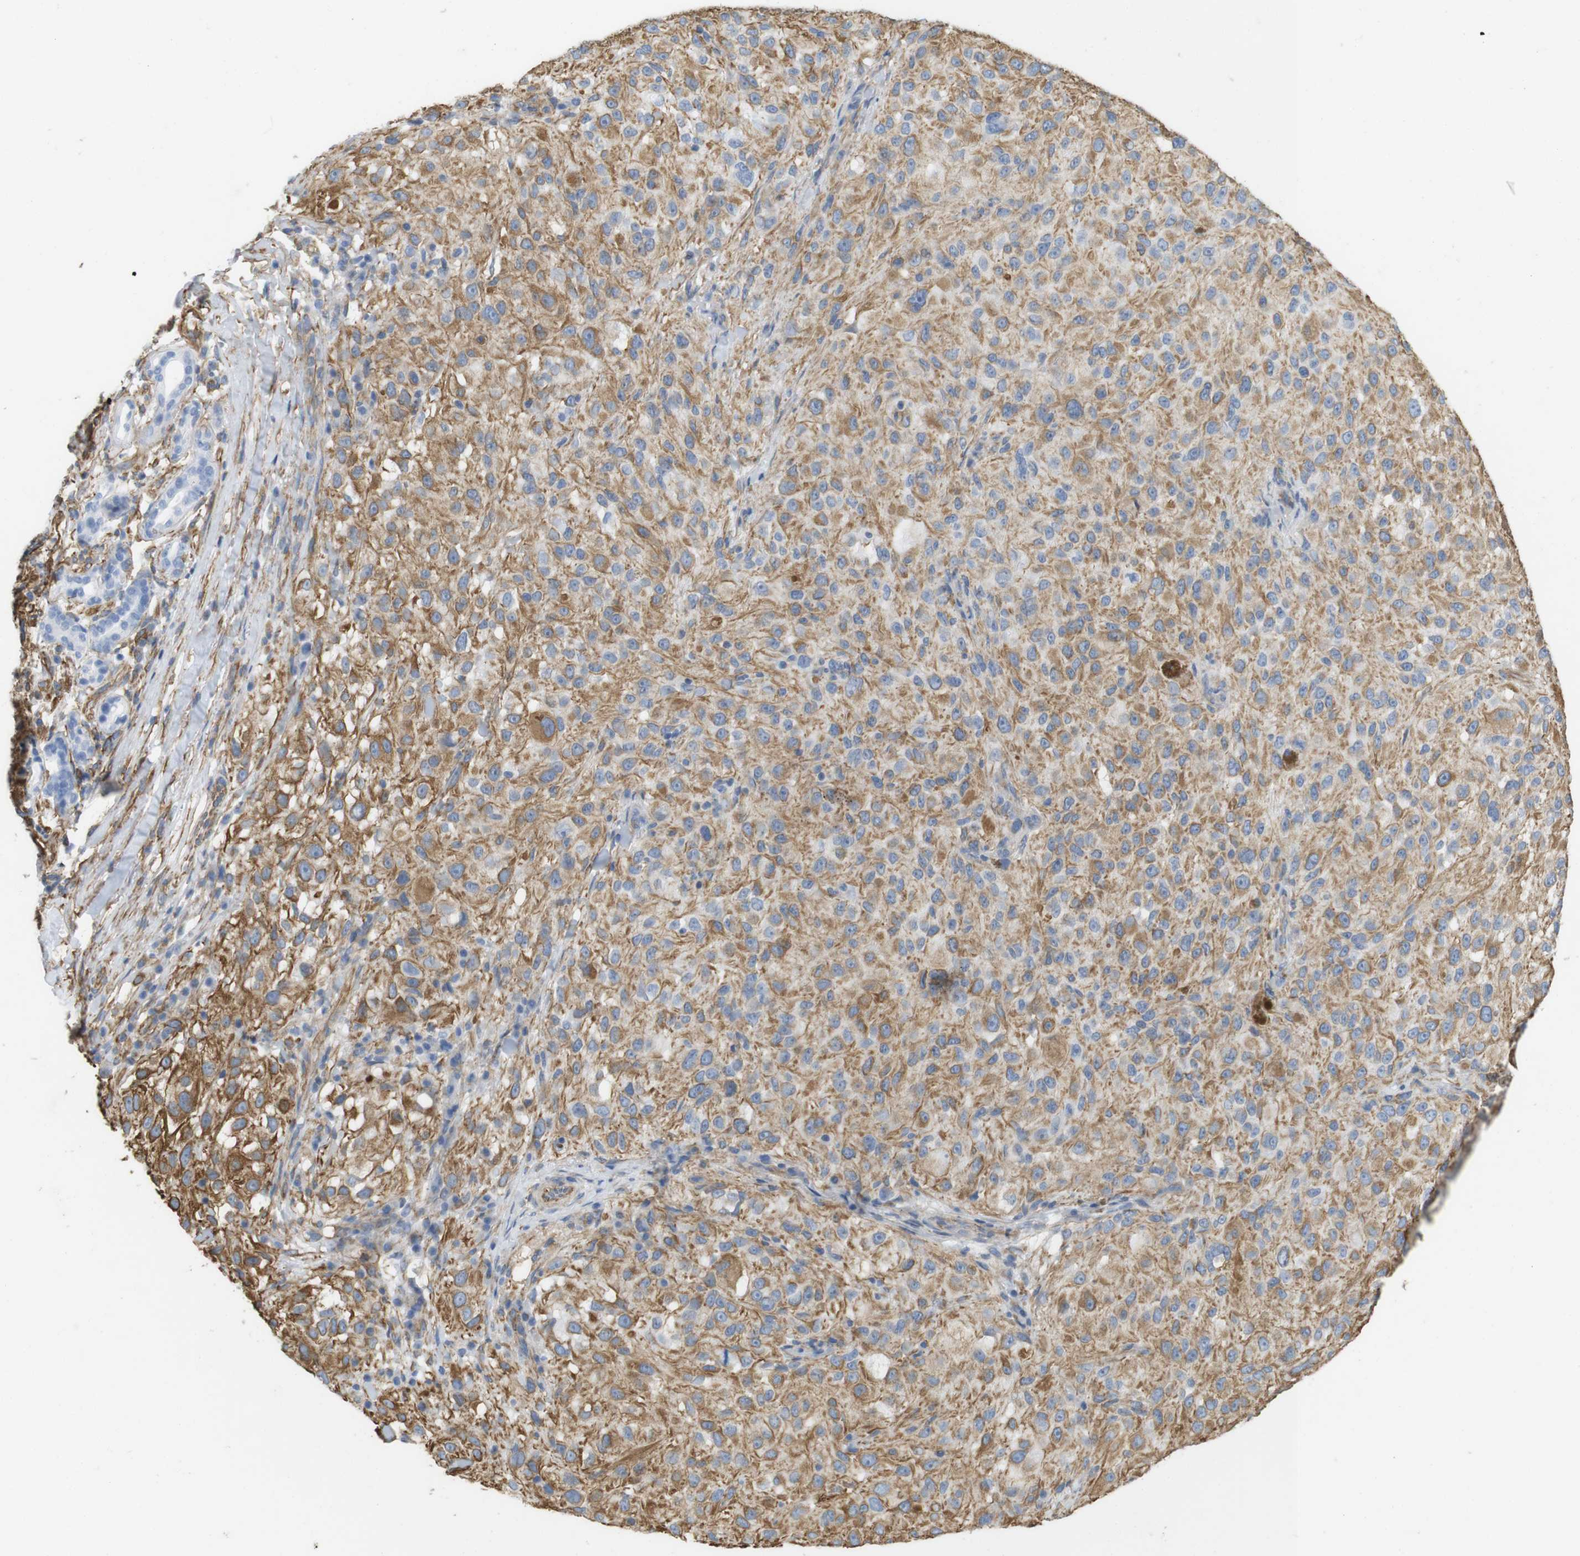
{"staining": {"intensity": "moderate", "quantity": ">75%", "location": "cytoplasmic/membranous"}, "tissue": "melanoma", "cell_type": "Tumor cells", "image_type": "cancer", "snomed": [{"axis": "morphology", "description": "Necrosis, NOS"}, {"axis": "morphology", "description": "Malignant melanoma, NOS"}, {"axis": "topography", "description": "Skin"}], "caption": "The image exhibits staining of melanoma, revealing moderate cytoplasmic/membranous protein positivity (brown color) within tumor cells.", "gene": "MS4A10", "patient": {"sex": "female", "age": 87}}